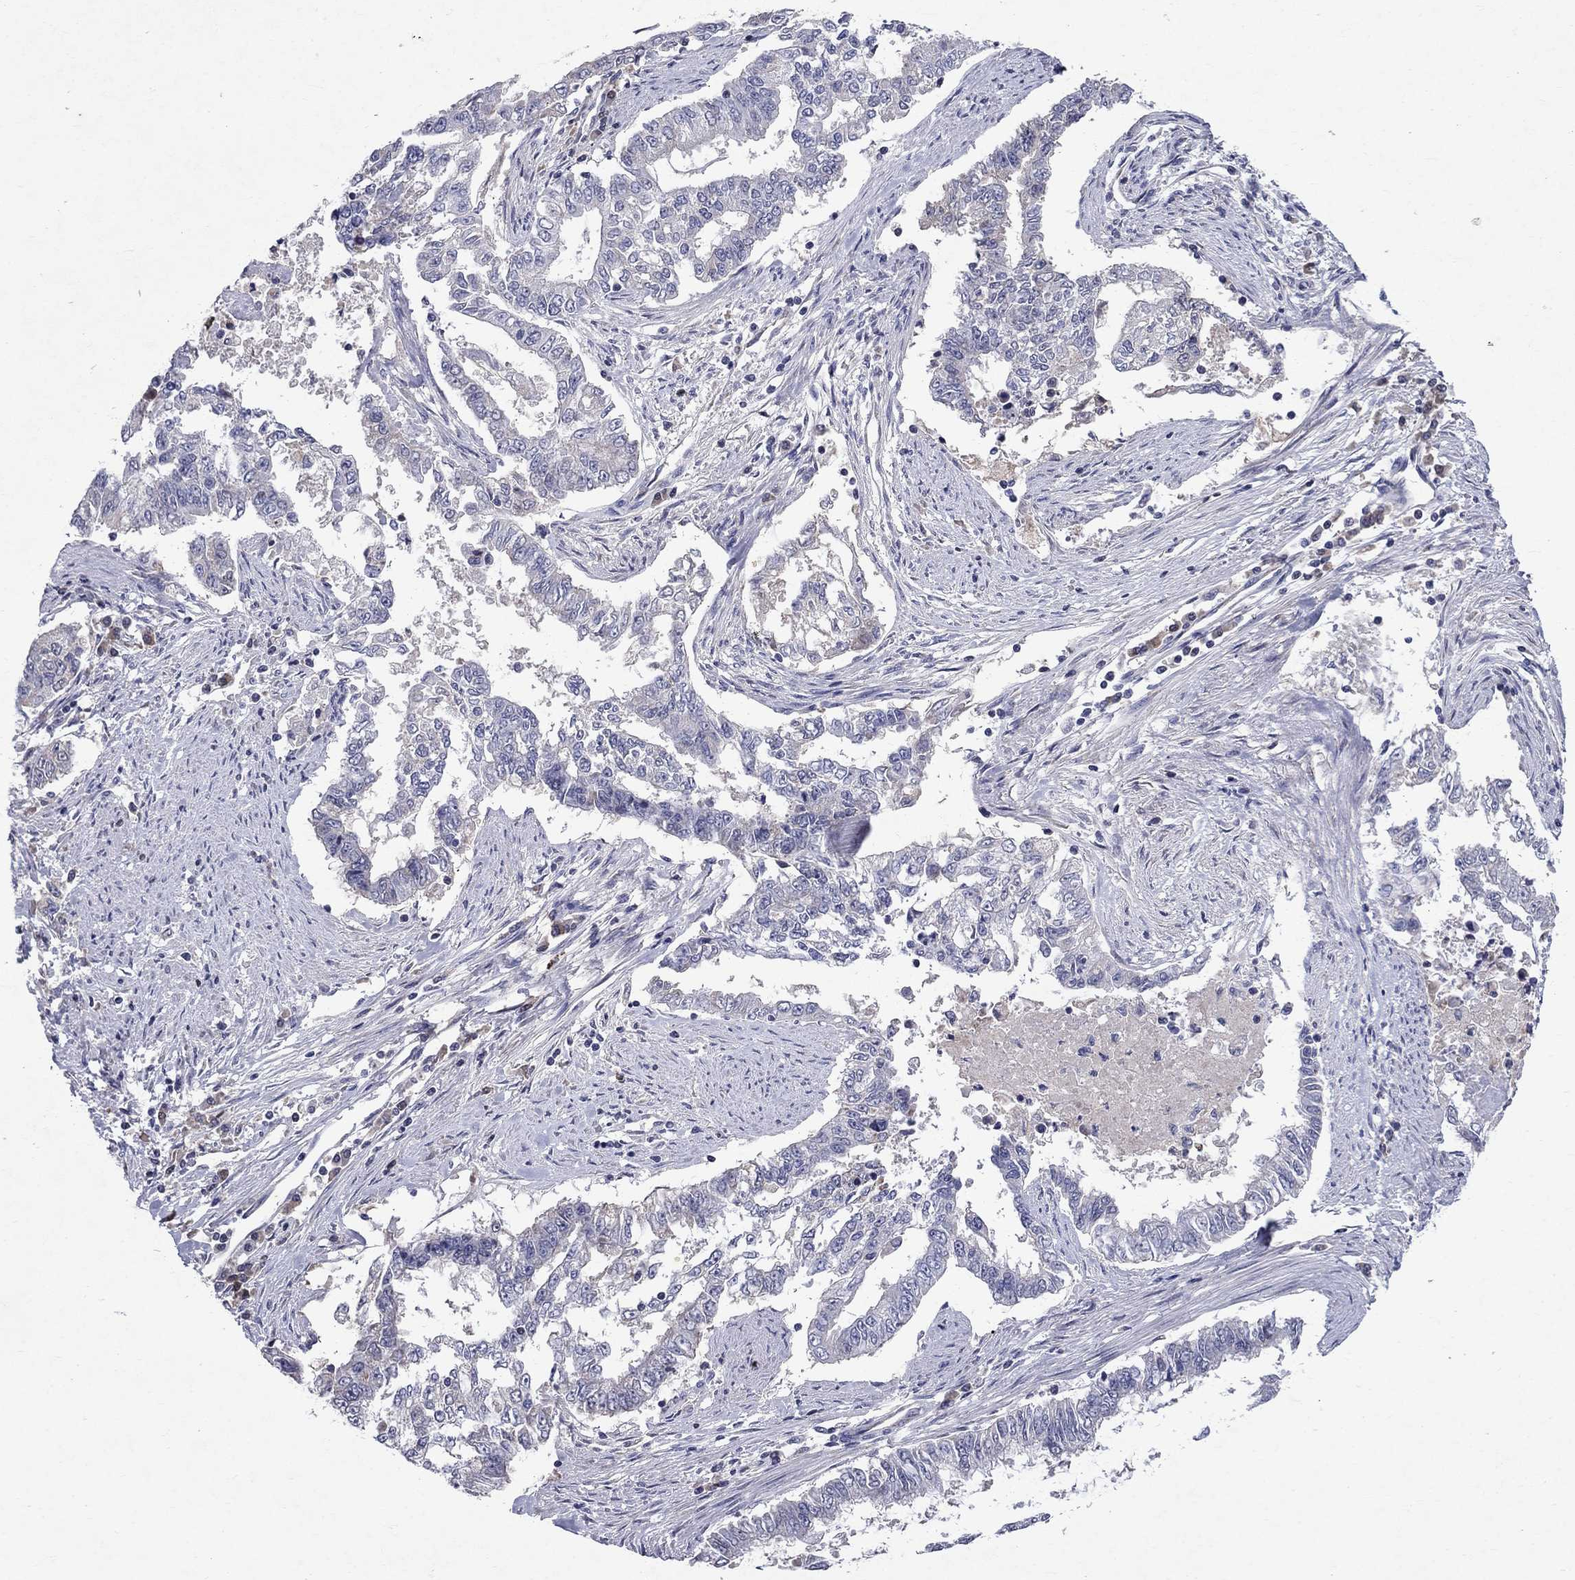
{"staining": {"intensity": "negative", "quantity": "none", "location": "none"}, "tissue": "endometrial cancer", "cell_type": "Tumor cells", "image_type": "cancer", "snomed": [{"axis": "morphology", "description": "Adenocarcinoma, NOS"}, {"axis": "topography", "description": "Uterus"}], "caption": "An image of human endometrial cancer (adenocarcinoma) is negative for staining in tumor cells.", "gene": "SLC4A10", "patient": {"sex": "female", "age": 59}}